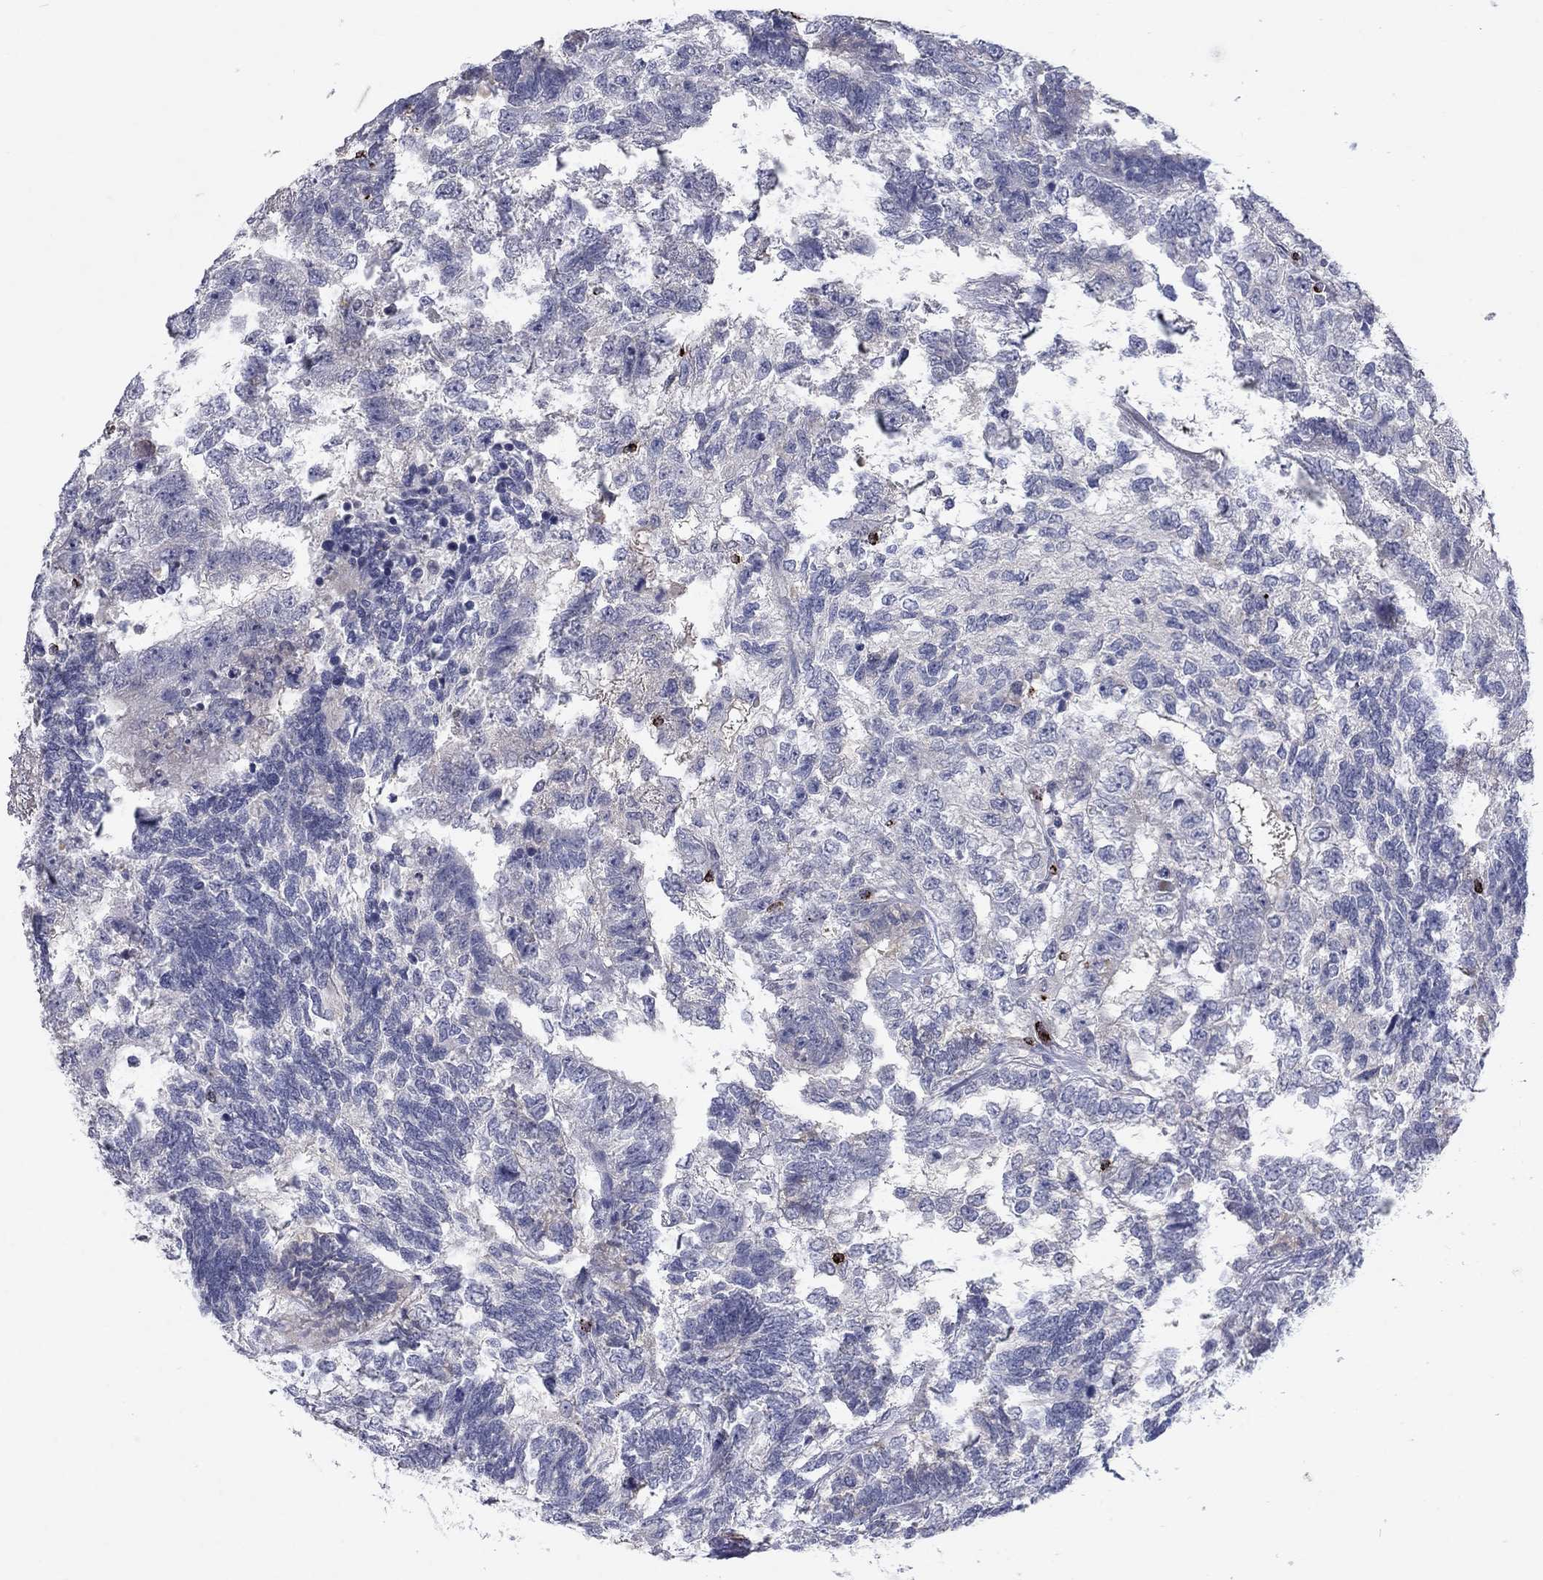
{"staining": {"intensity": "negative", "quantity": "none", "location": "none"}, "tissue": "testis cancer", "cell_type": "Tumor cells", "image_type": "cancer", "snomed": [{"axis": "morphology", "description": "Seminoma, NOS"}, {"axis": "morphology", "description": "Carcinoma, Embryonal, NOS"}, {"axis": "topography", "description": "Testis"}], "caption": "The immunohistochemistry (IHC) histopathology image has no significant staining in tumor cells of testis seminoma tissue.", "gene": "GZMA", "patient": {"sex": "male", "age": 41}}